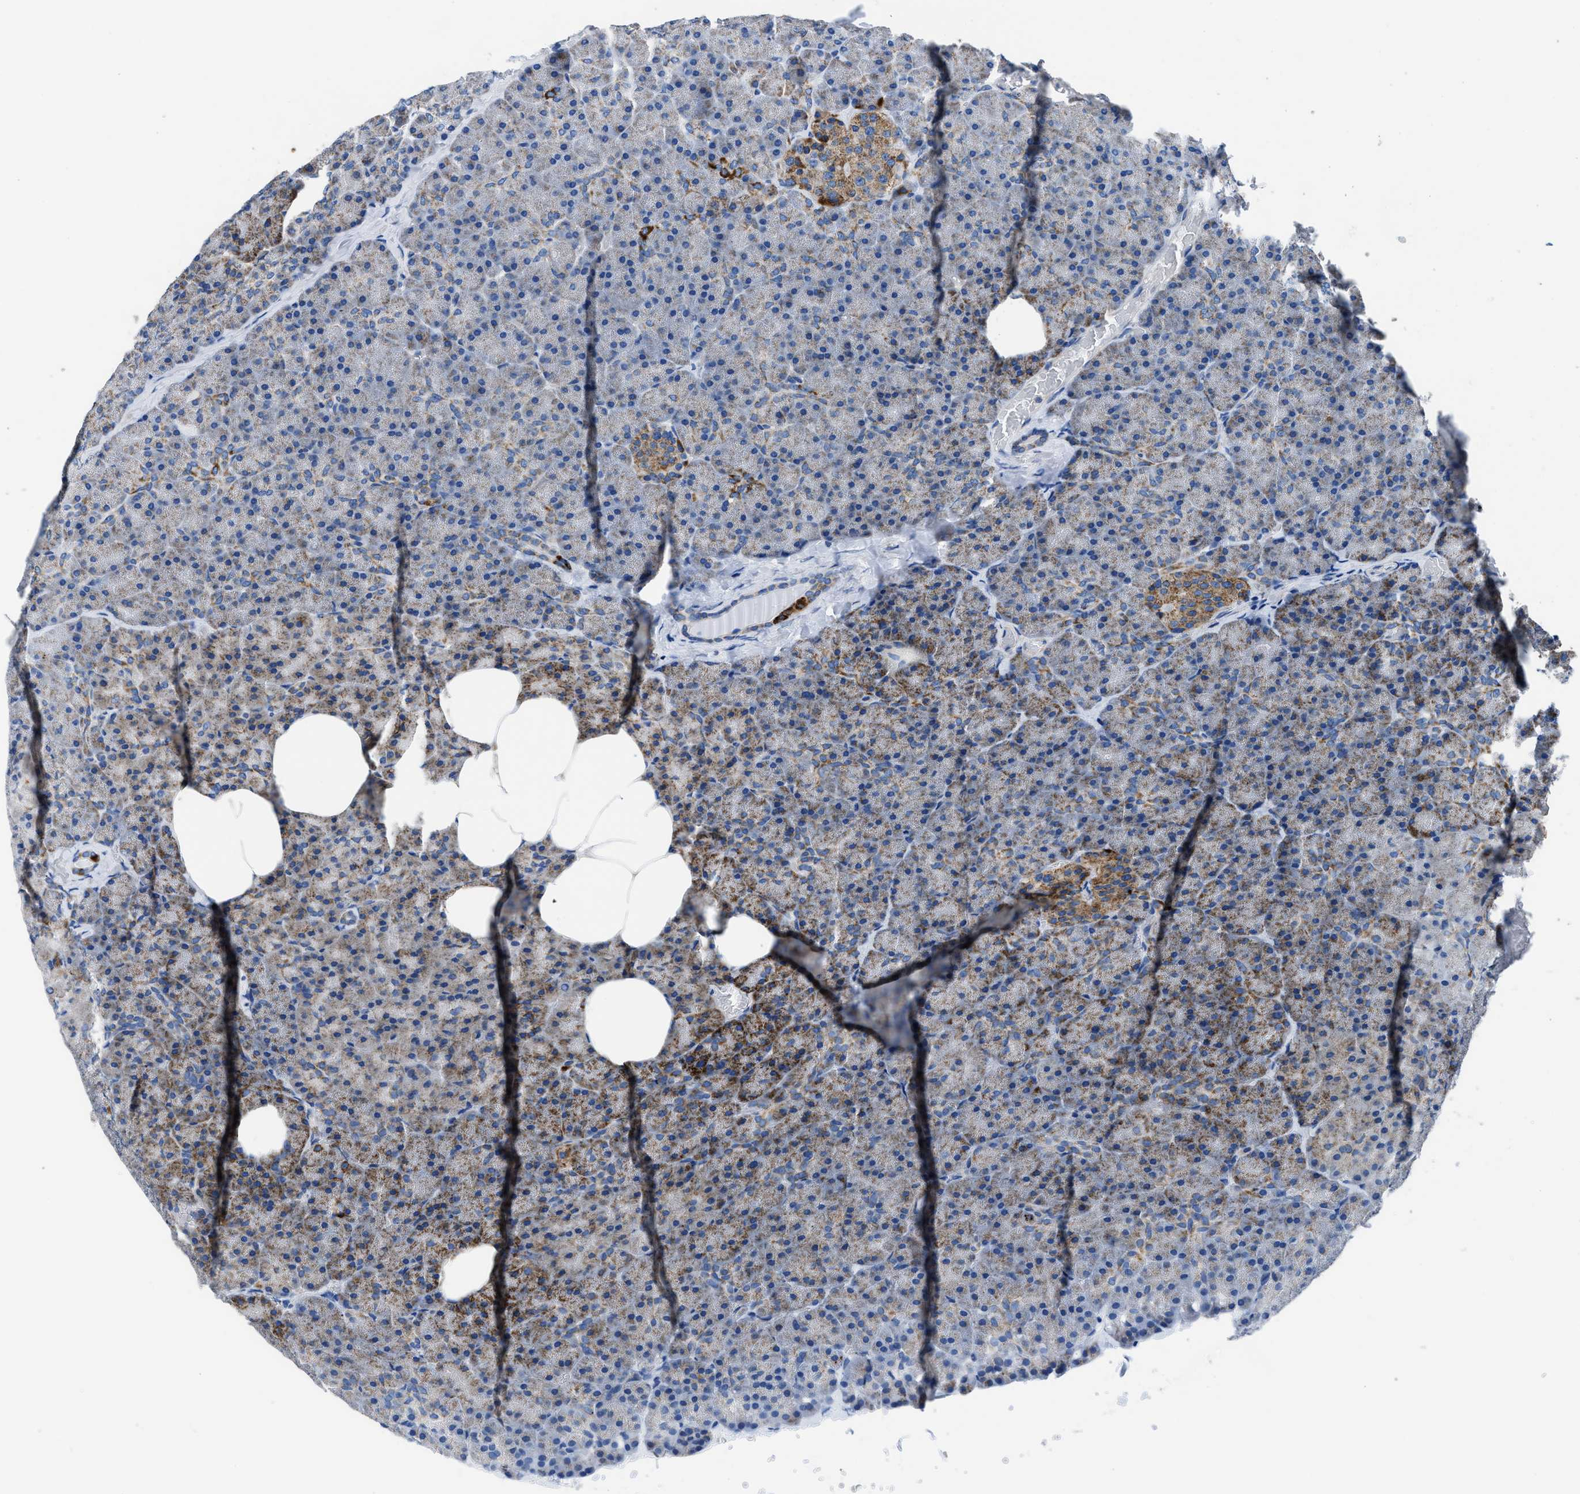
{"staining": {"intensity": "strong", "quantity": "<25%", "location": "cytoplasmic/membranous"}, "tissue": "pancreas", "cell_type": "Exocrine glandular cells", "image_type": "normal", "snomed": [{"axis": "morphology", "description": "Normal tissue, NOS"}, {"axis": "topography", "description": "Pancreas"}], "caption": "Protein staining of unremarkable pancreas displays strong cytoplasmic/membranous positivity in approximately <25% of exocrine glandular cells.", "gene": "ZDHHC3", "patient": {"sex": "female", "age": 35}}